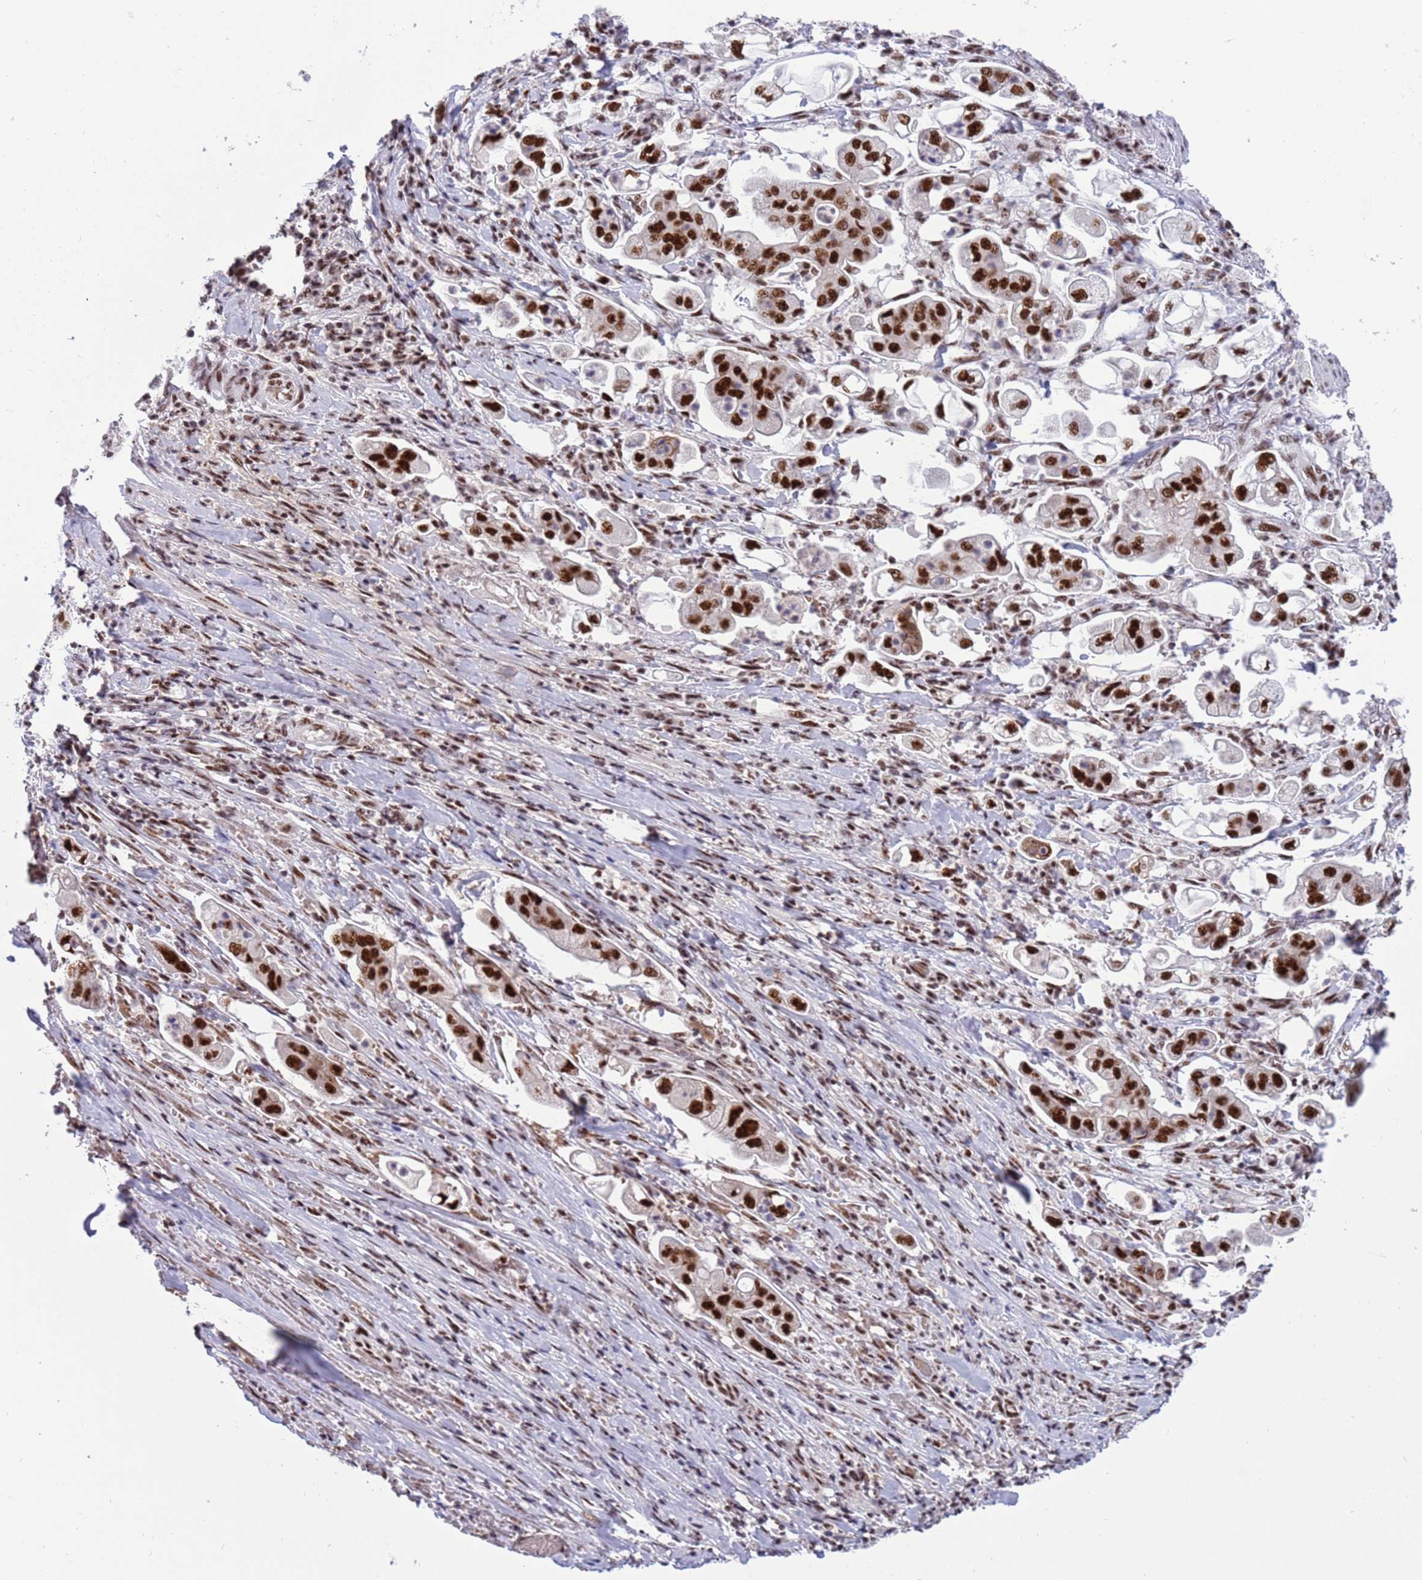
{"staining": {"intensity": "strong", "quantity": ">75%", "location": "nuclear"}, "tissue": "stomach cancer", "cell_type": "Tumor cells", "image_type": "cancer", "snomed": [{"axis": "morphology", "description": "Adenocarcinoma, NOS"}, {"axis": "topography", "description": "Stomach"}], "caption": "Stomach adenocarcinoma was stained to show a protein in brown. There is high levels of strong nuclear positivity in about >75% of tumor cells.", "gene": "THOC2", "patient": {"sex": "male", "age": 62}}